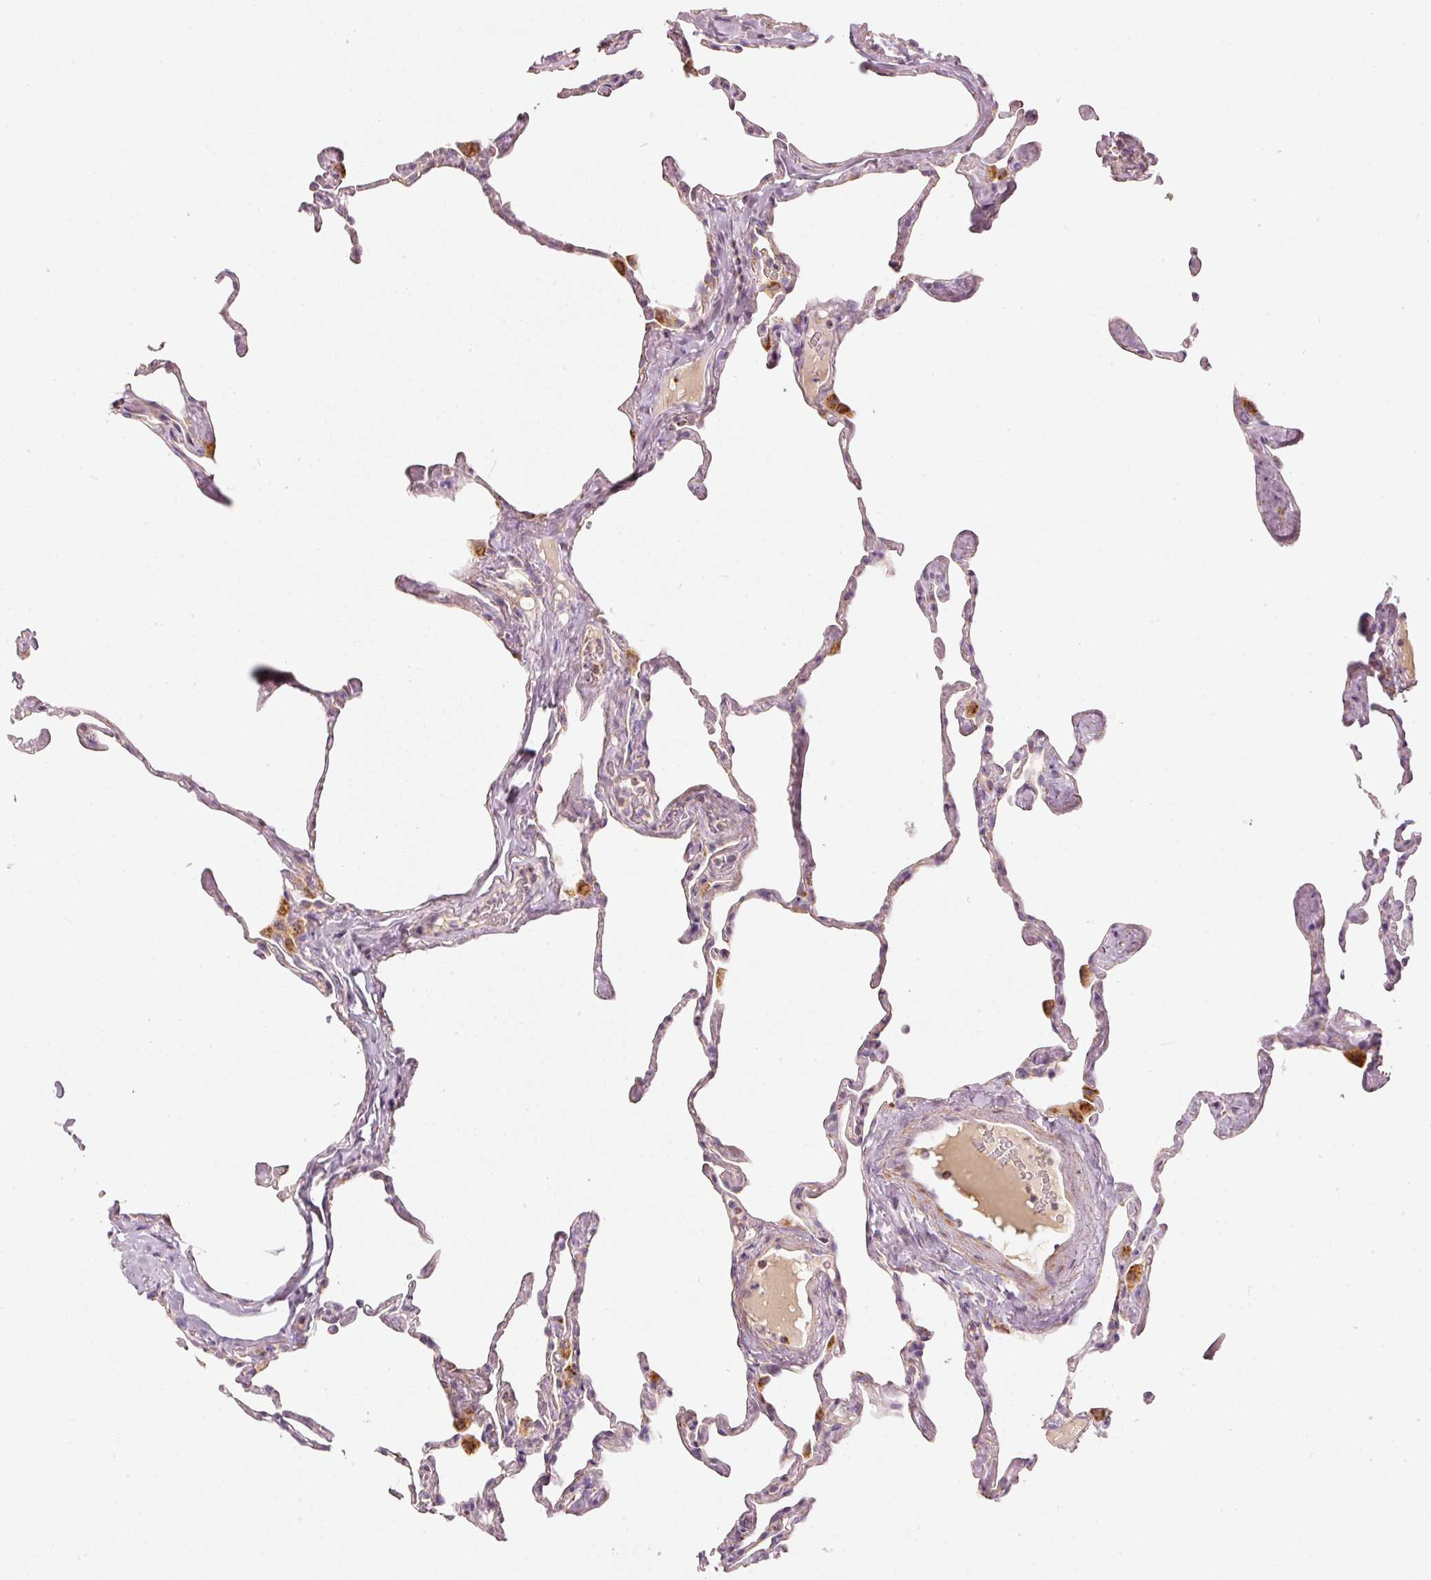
{"staining": {"intensity": "strong", "quantity": "<25%", "location": "cytoplasmic/membranous"}, "tissue": "lung", "cell_type": "Alveolar cells", "image_type": "normal", "snomed": [{"axis": "morphology", "description": "Normal tissue, NOS"}, {"axis": "topography", "description": "Lung"}], "caption": "Immunohistochemistry (IHC) histopathology image of normal lung stained for a protein (brown), which shows medium levels of strong cytoplasmic/membranous expression in approximately <25% of alveolar cells.", "gene": "C17orf98", "patient": {"sex": "male", "age": 65}}